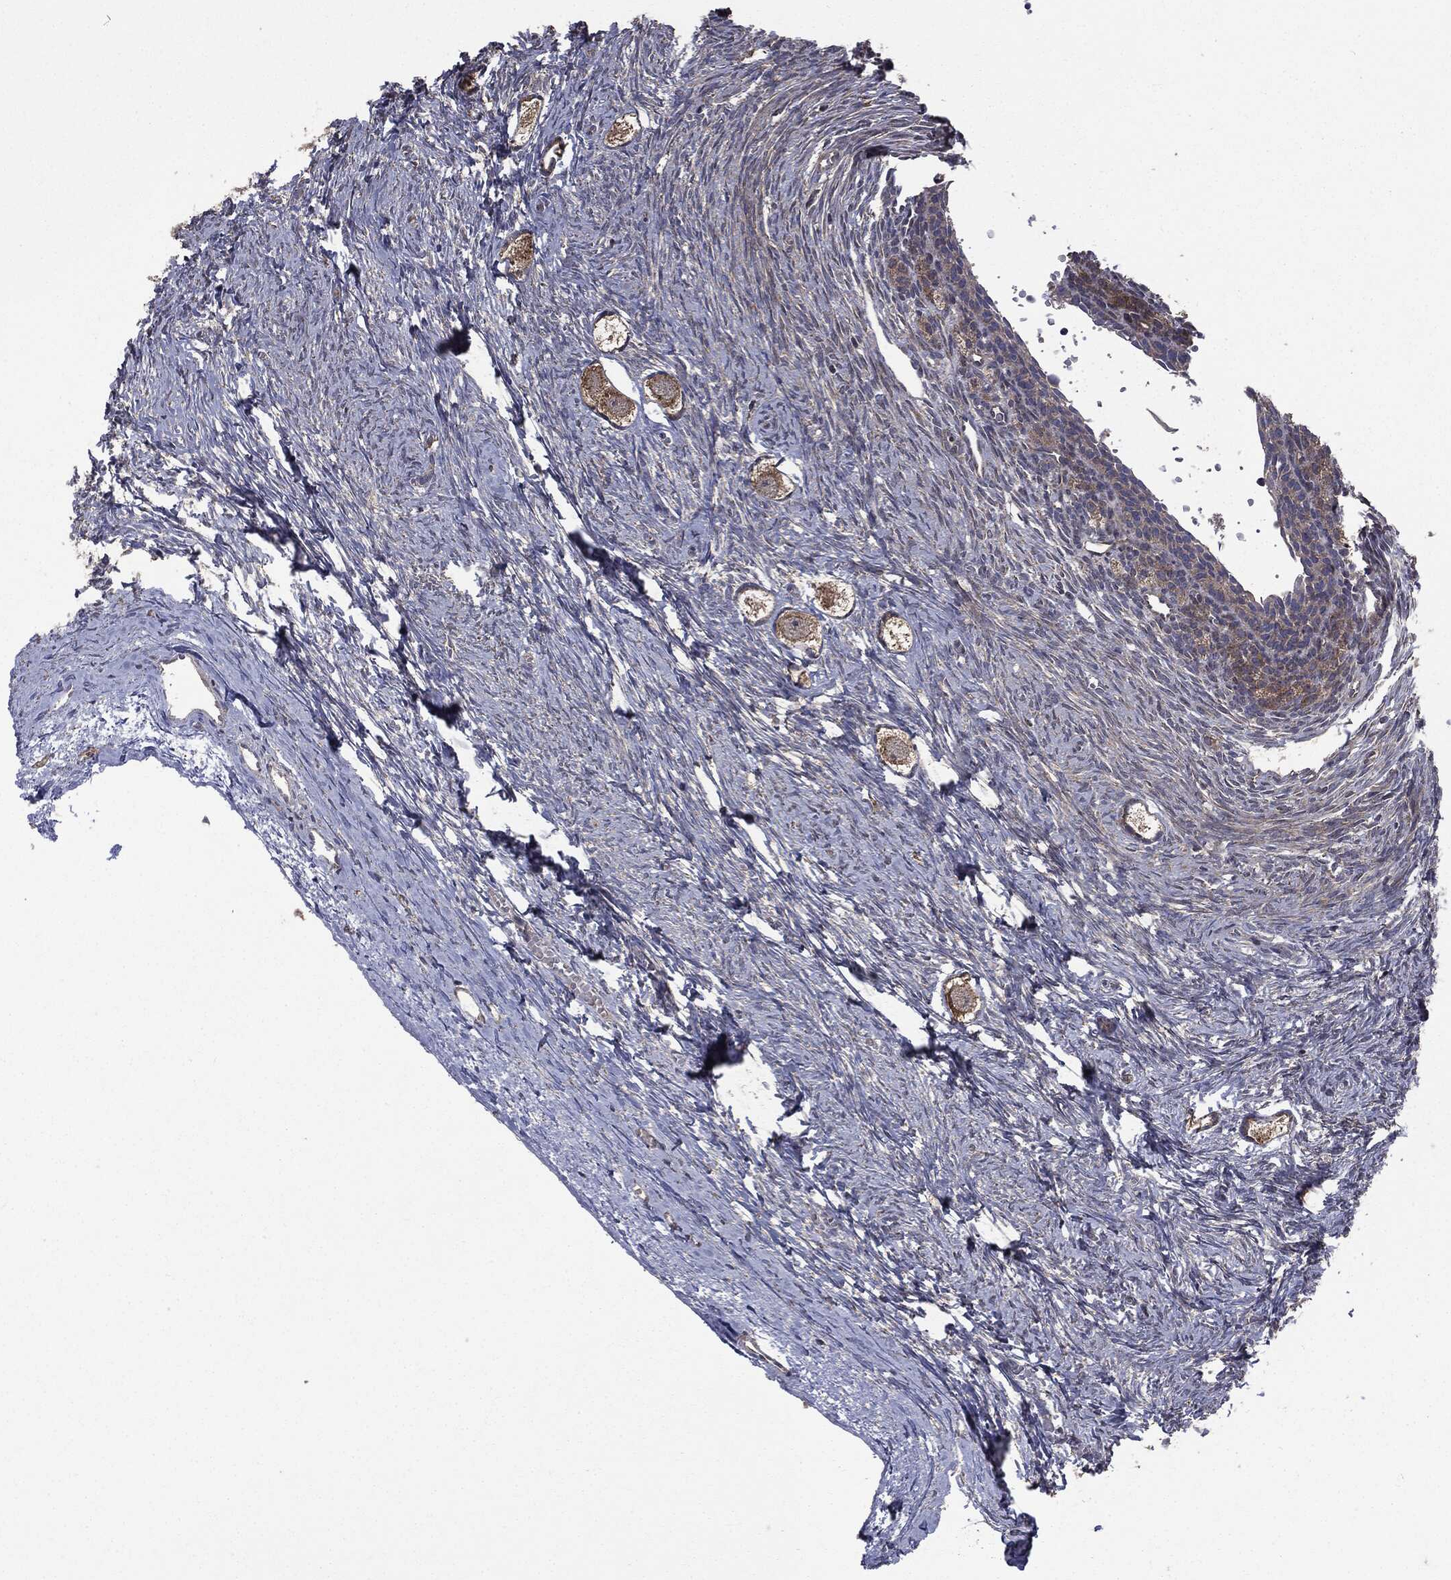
{"staining": {"intensity": "moderate", "quantity": ">75%", "location": "cytoplasmic/membranous"}, "tissue": "ovary", "cell_type": "Follicle cells", "image_type": "normal", "snomed": [{"axis": "morphology", "description": "Normal tissue, NOS"}, {"axis": "topography", "description": "Ovary"}], "caption": "This histopathology image reveals immunohistochemistry (IHC) staining of normal human ovary, with medium moderate cytoplasmic/membranous expression in approximately >75% of follicle cells.", "gene": "MTOR", "patient": {"sex": "female", "age": 27}}